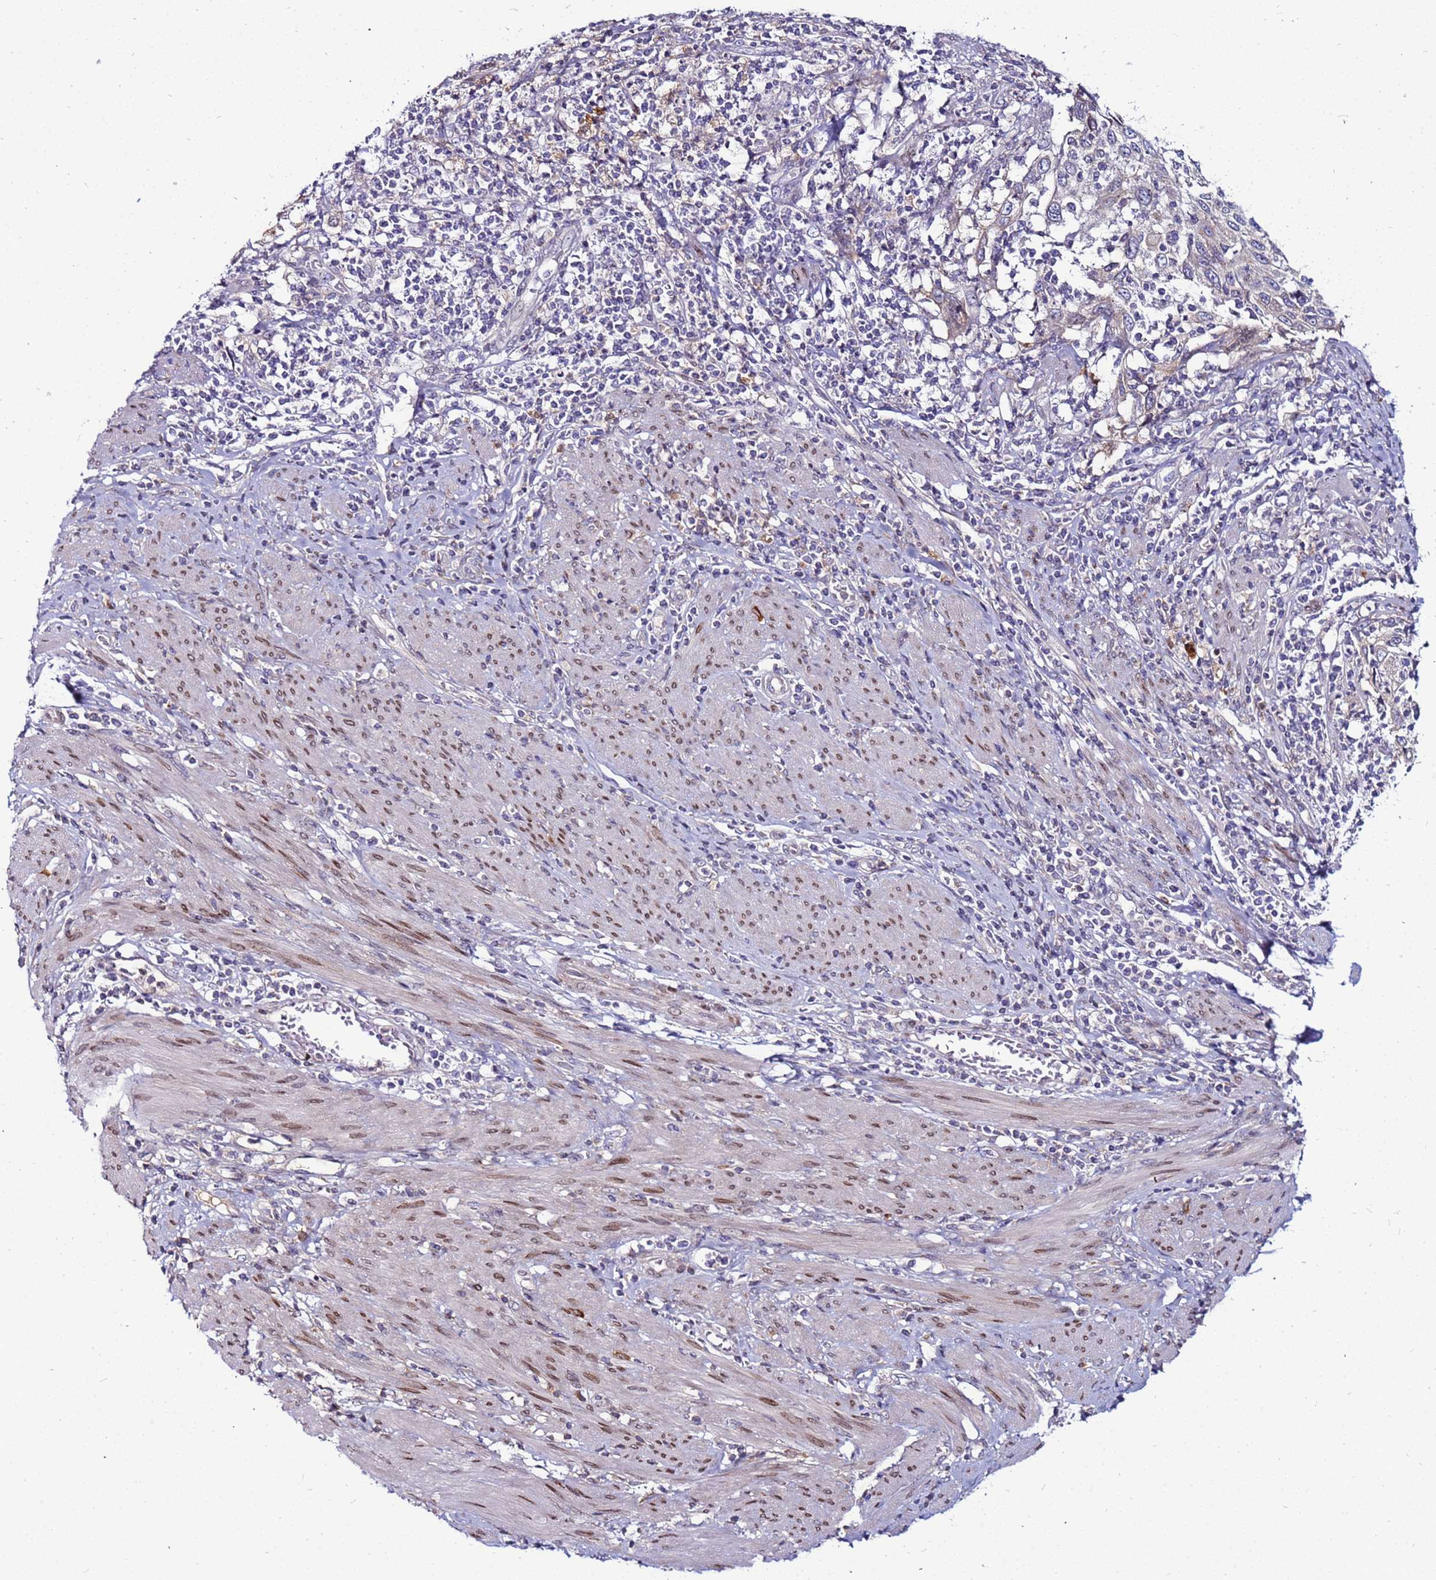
{"staining": {"intensity": "negative", "quantity": "none", "location": "none"}, "tissue": "cervical cancer", "cell_type": "Tumor cells", "image_type": "cancer", "snomed": [{"axis": "morphology", "description": "Squamous cell carcinoma, NOS"}, {"axis": "topography", "description": "Cervix"}], "caption": "A high-resolution micrograph shows IHC staining of squamous cell carcinoma (cervical), which displays no significant expression in tumor cells.", "gene": "CCDC71", "patient": {"sex": "female", "age": 70}}